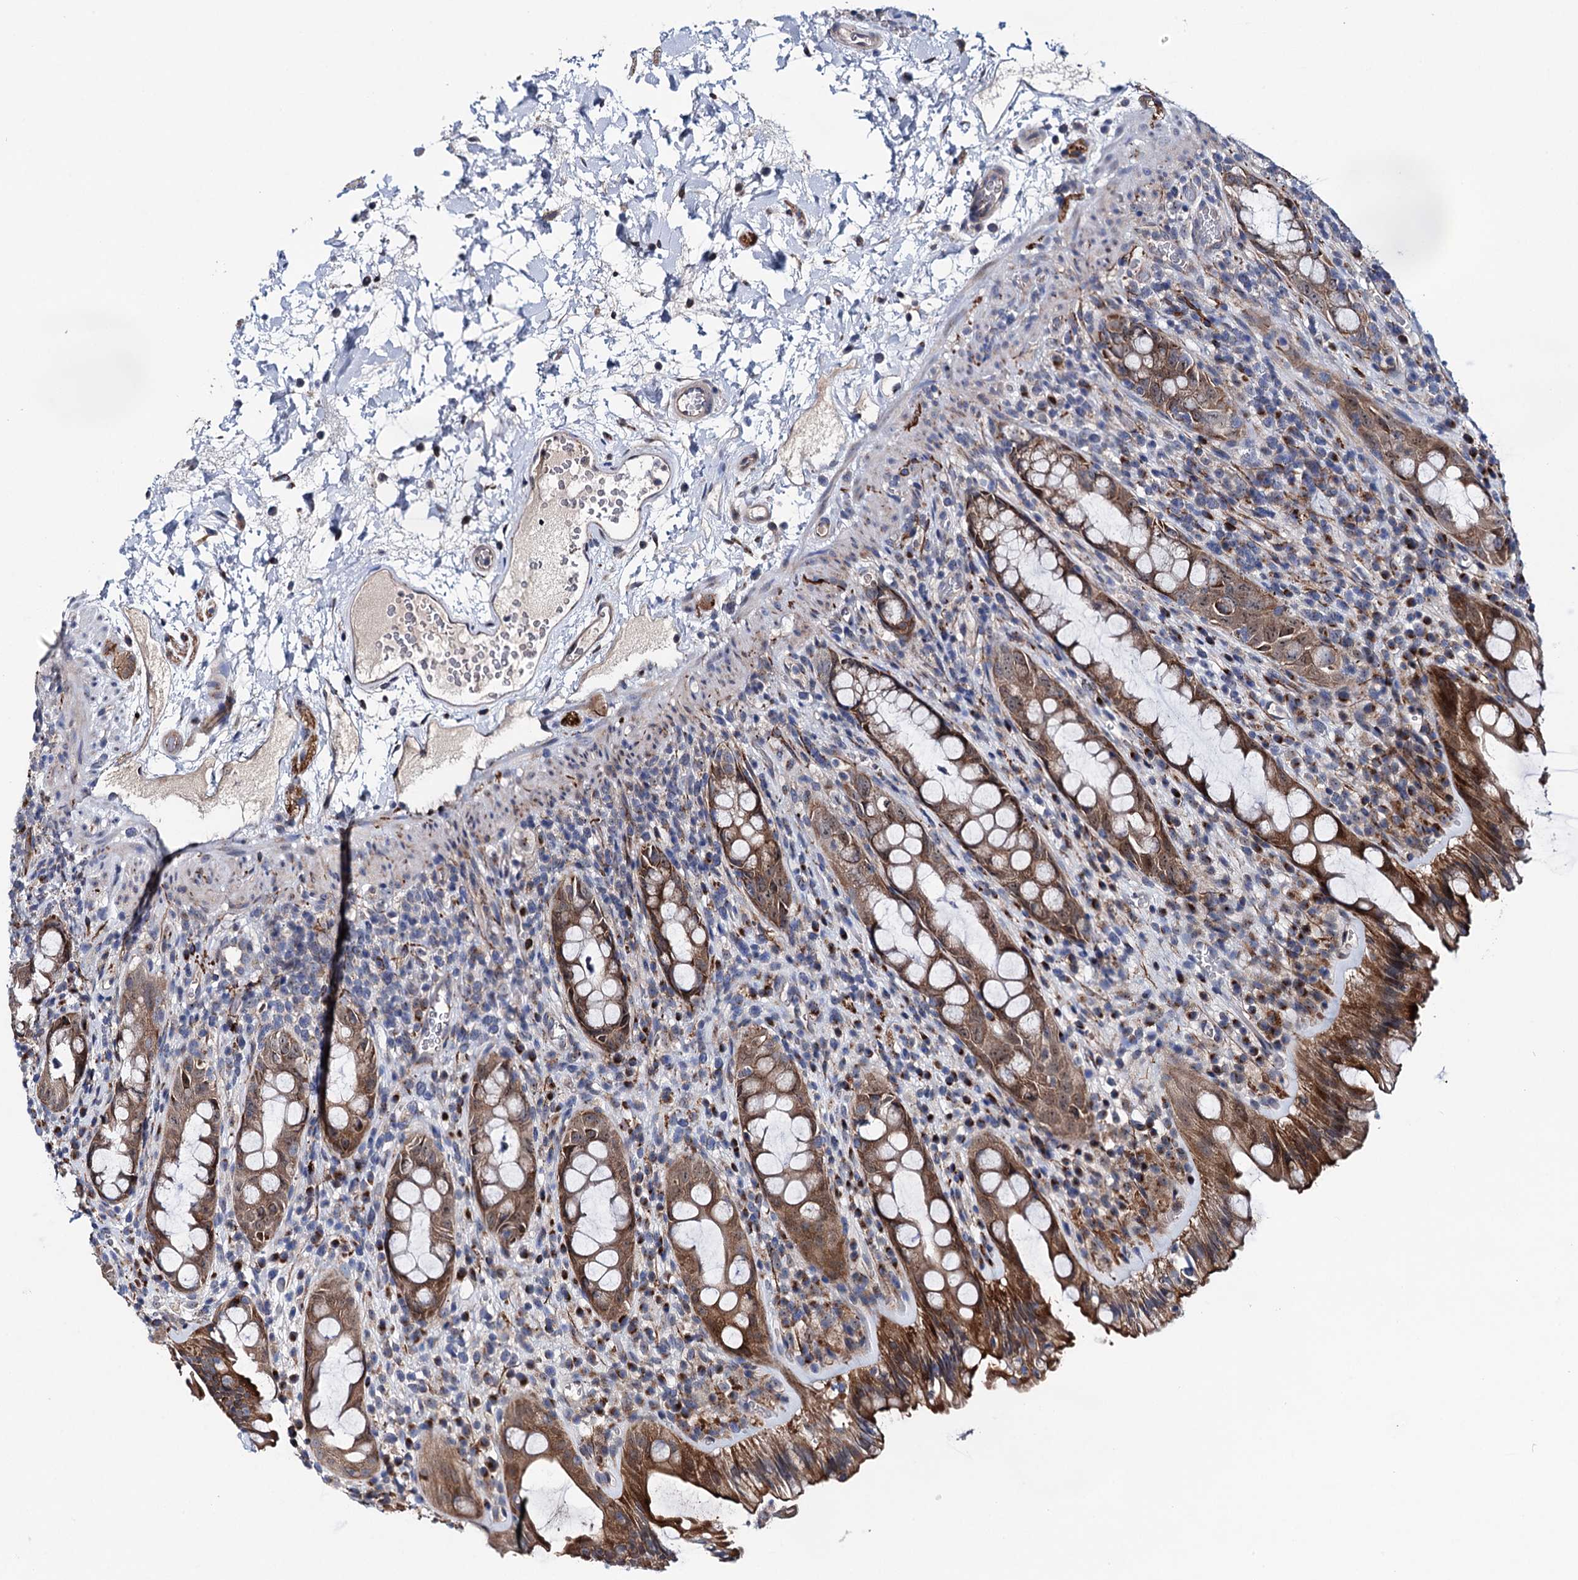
{"staining": {"intensity": "moderate", "quantity": ">75%", "location": "cytoplasmic/membranous"}, "tissue": "rectum", "cell_type": "Glandular cells", "image_type": "normal", "snomed": [{"axis": "morphology", "description": "Normal tissue, NOS"}, {"axis": "topography", "description": "Rectum"}], "caption": "This is a photomicrograph of IHC staining of benign rectum, which shows moderate positivity in the cytoplasmic/membranous of glandular cells.", "gene": "EYA4", "patient": {"sex": "female", "age": 57}}